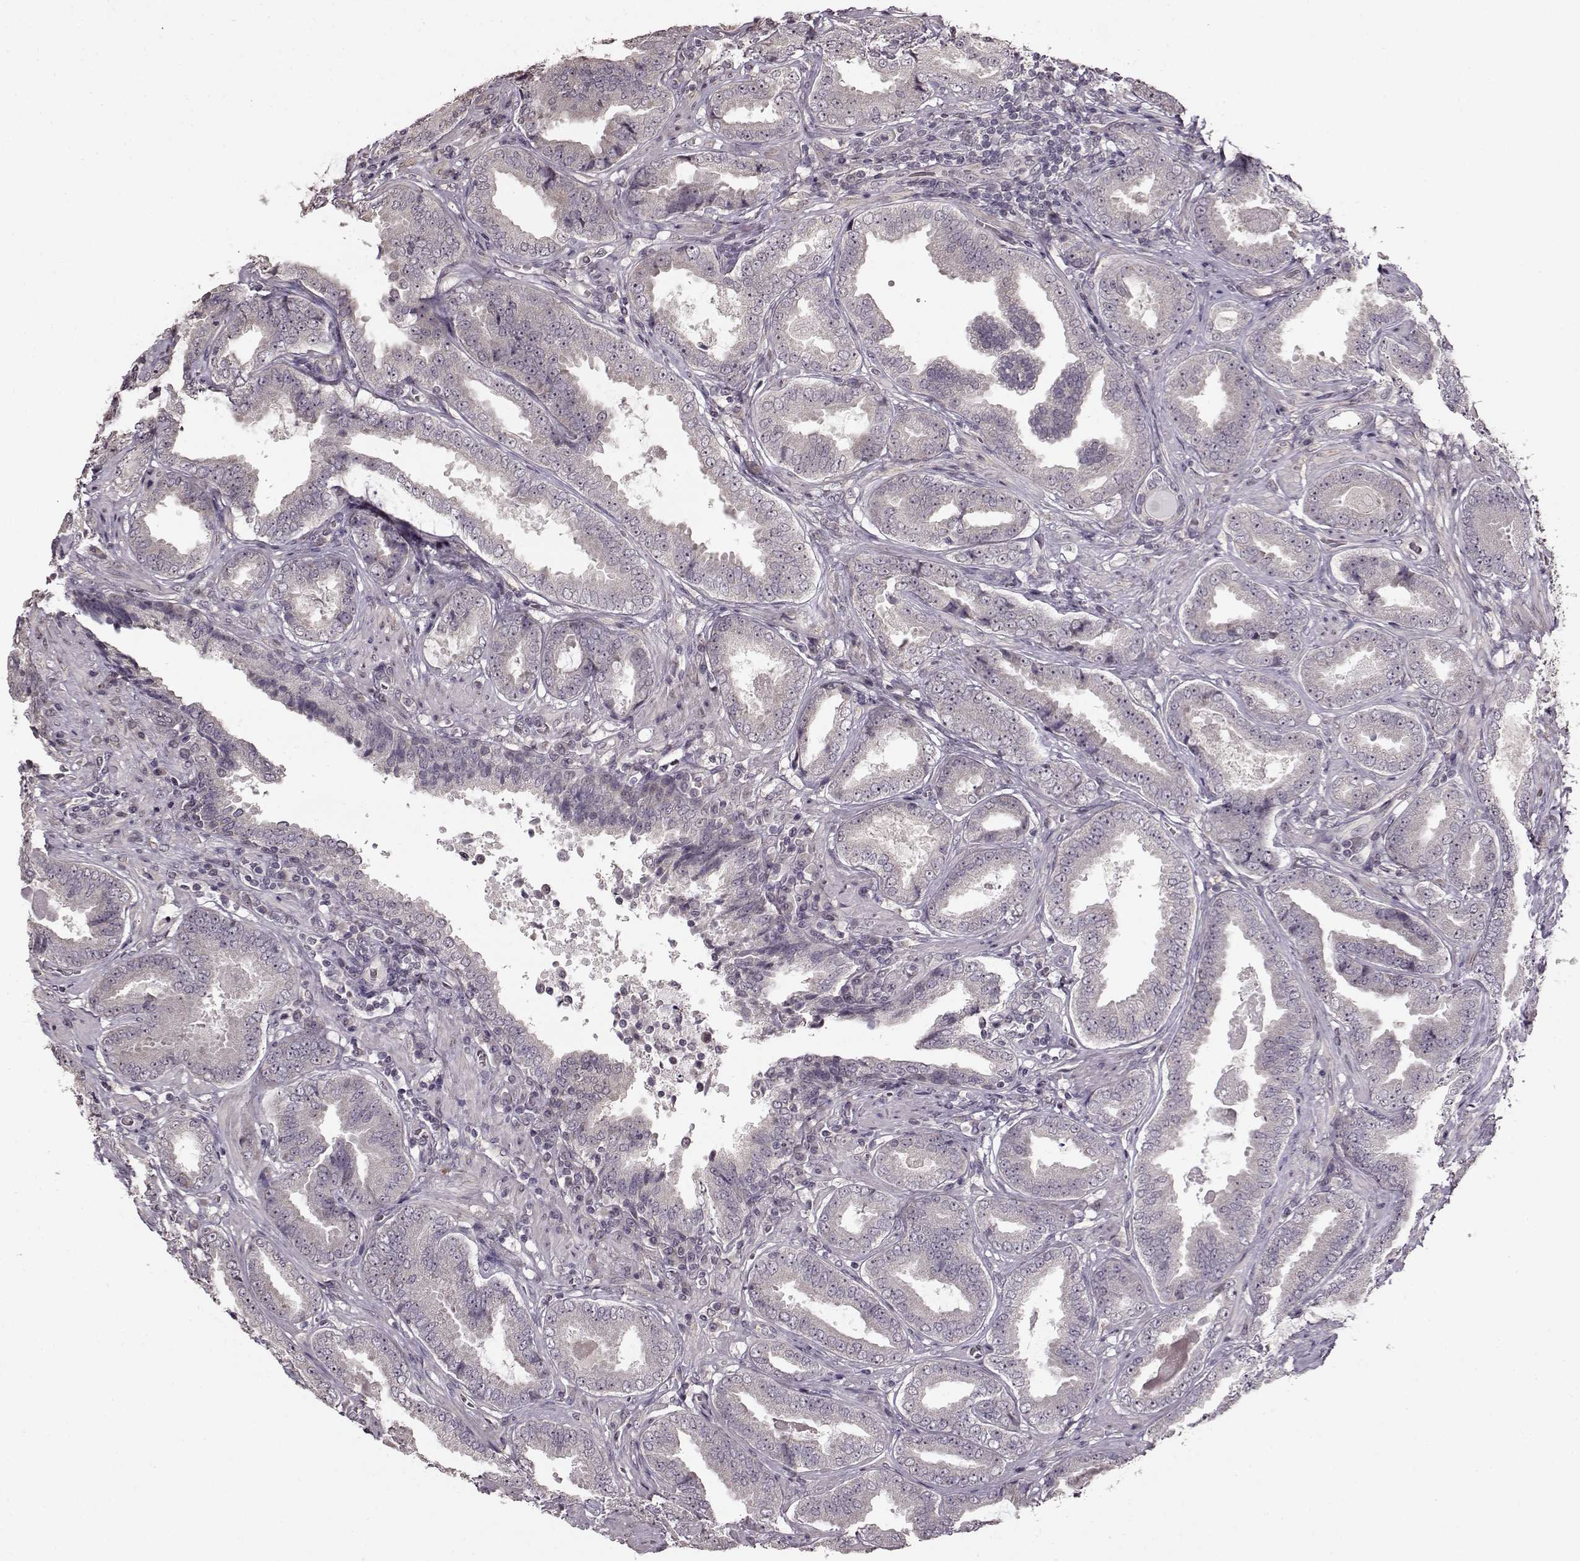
{"staining": {"intensity": "negative", "quantity": "none", "location": "none"}, "tissue": "prostate cancer", "cell_type": "Tumor cells", "image_type": "cancer", "snomed": [{"axis": "morphology", "description": "Adenocarcinoma, NOS"}, {"axis": "topography", "description": "Prostate"}], "caption": "This micrograph is of prostate adenocarcinoma stained with immunohistochemistry (IHC) to label a protein in brown with the nuclei are counter-stained blue. There is no expression in tumor cells.", "gene": "FSHB", "patient": {"sex": "male", "age": 64}}